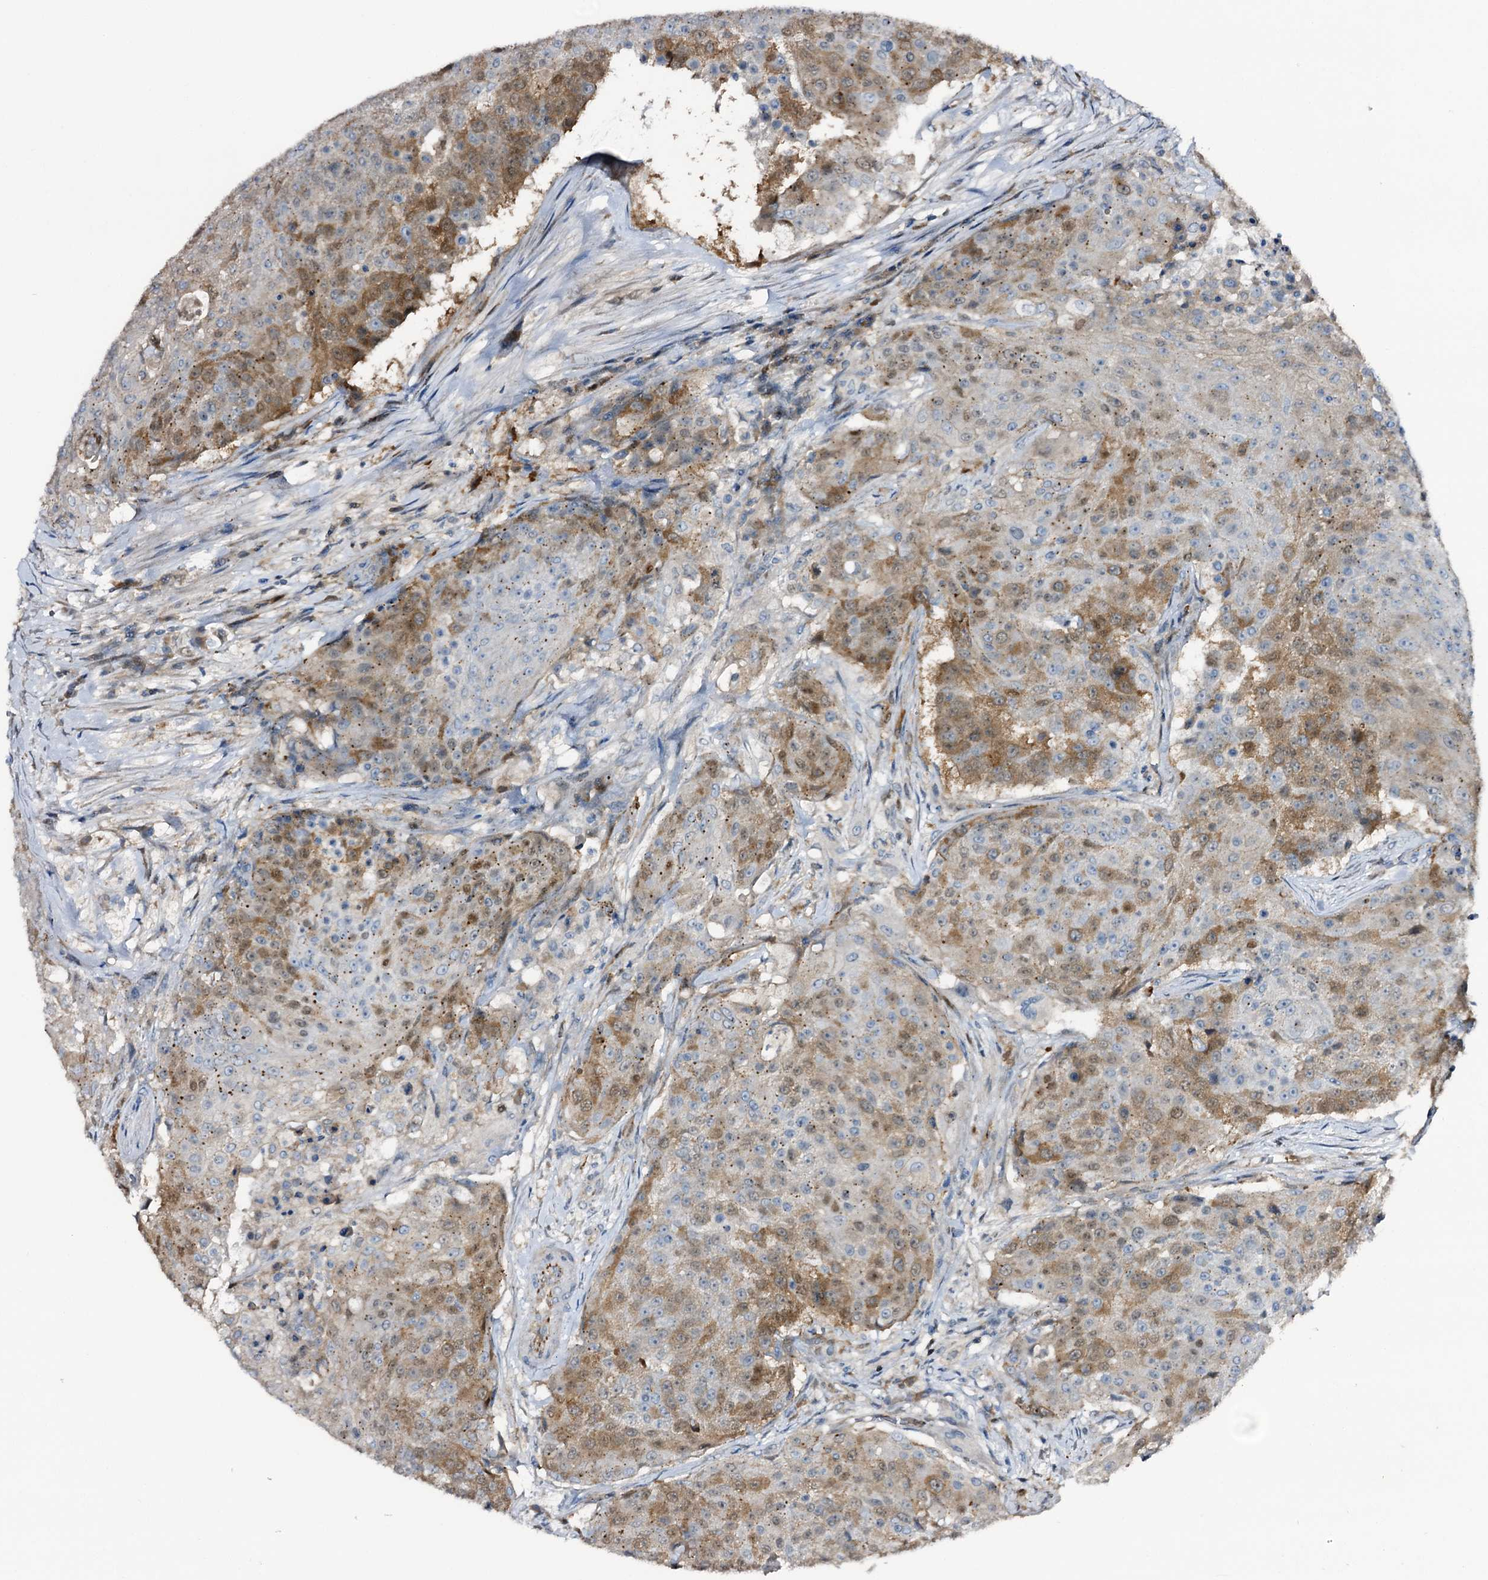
{"staining": {"intensity": "moderate", "quantity": "25%-75%", "location": "cytoplasmic/membranous"}, "tissue": "urothelial cancer", "cell_type": "Tumor cells", "image_type": "cancer", "snomed": [{"axis": "morphology", "description": "Urothelial carcinoma, High grade"}, {"axis": "topography", "description": "Urinary bladder"}], "caption": "High-grade urothelial carcinoma was stained to show a protein in brown. There is medium levels of moderate cytoplasmic/membranous positivity in about 25%-75% of tumor cells.", "gene": "NCAPD2", "patient": {"sex": "female", "age": 63}}